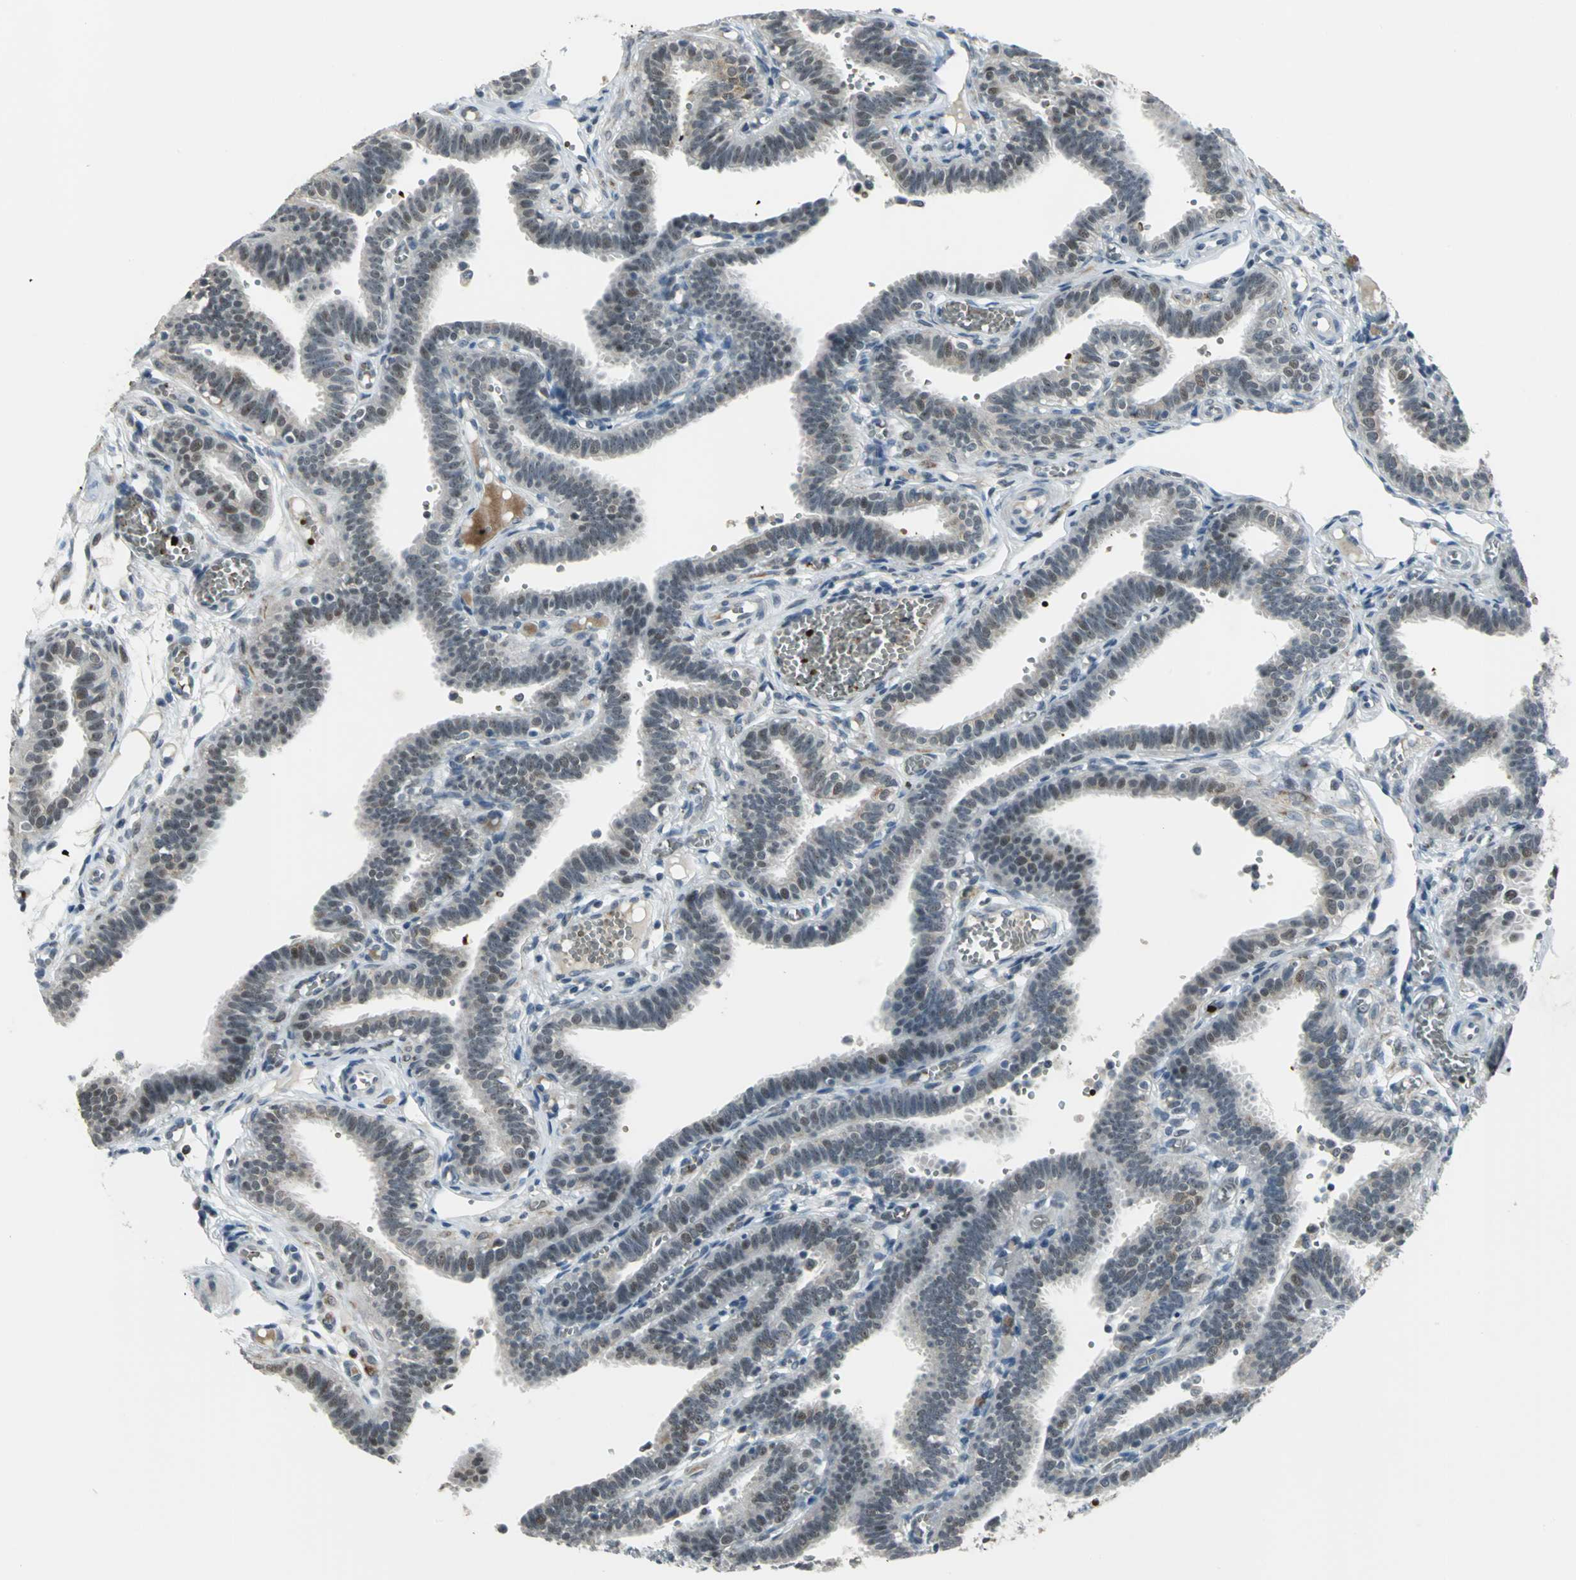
{"staining": {"intensity": "weak", "quantity": "25%-75%", "location": "nuclear"}, "tissue": "fallopian tube", "cell_type": "Glandular cells", "image_type": "normal", "snomed": [{"axis": "morphology", "description": "Normal tissue, NOS"}, {"axis": "topography", "description": "Fallopian tube"}], "caption": "Fallopian tube stained with a brown dye shows weak nuclear positive expression in approximately 25%-75% of glandular cells.", "gene": "GLI3", "patient": {"sex": "female", "age": 29}}